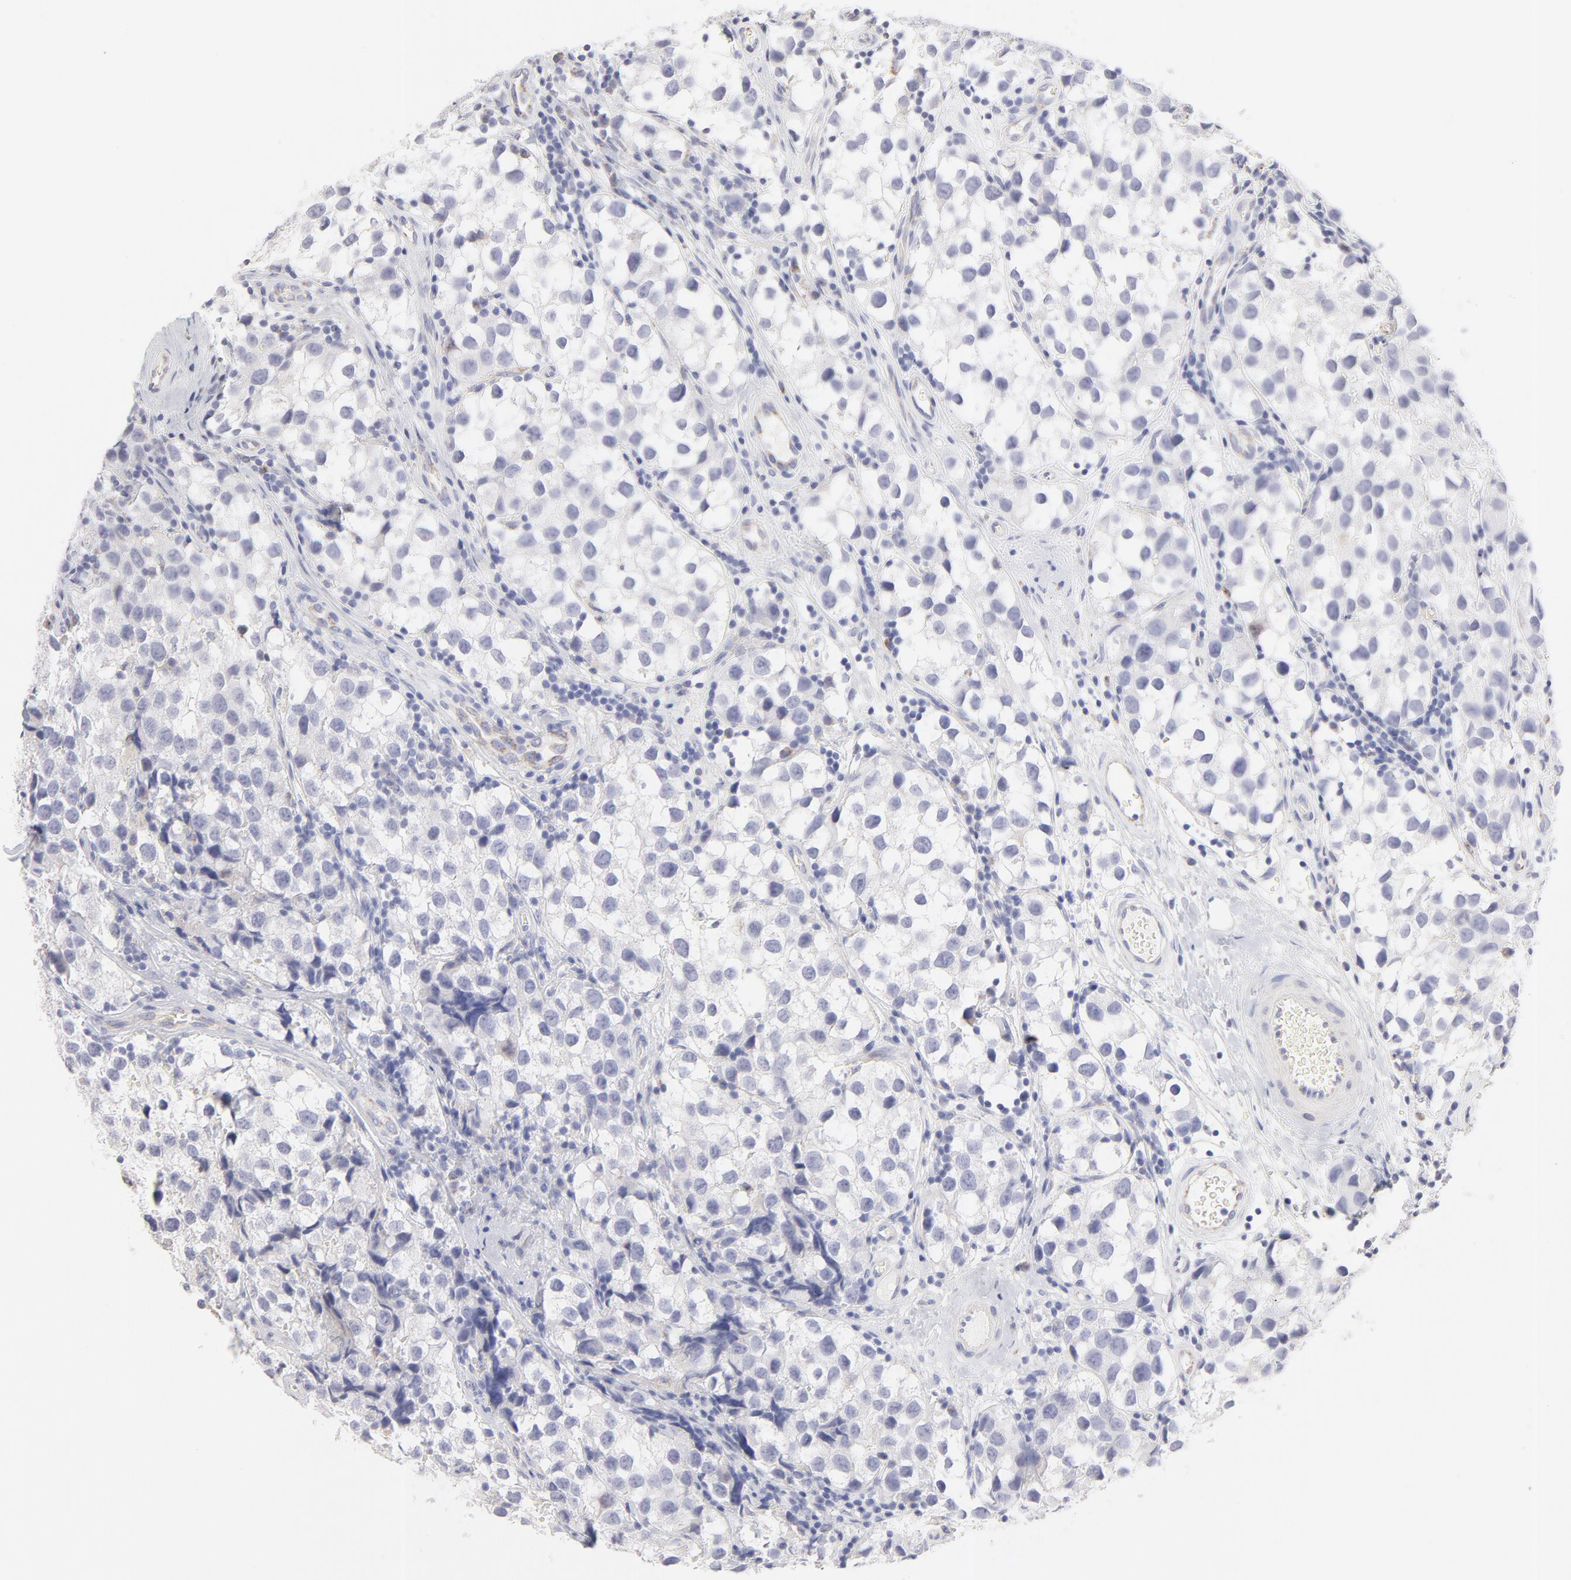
{"staining": {"intensity": "negative", "quantity": "none", "location": "none"}, "tissue": "testis cancer", "cell_type": "Tumor cells", "image_type": "cancer", "snomed": [{"axis": "morphology", "description": "Seminoma, NOS"}, {"axis": "topography", "description": "Testis"}], "caption": "Testis cancer was stained to show a protein in brown. There is no significant expression in tumor cells.", "gene": "TST", "patient": {"sex": "male", "age": 39}}